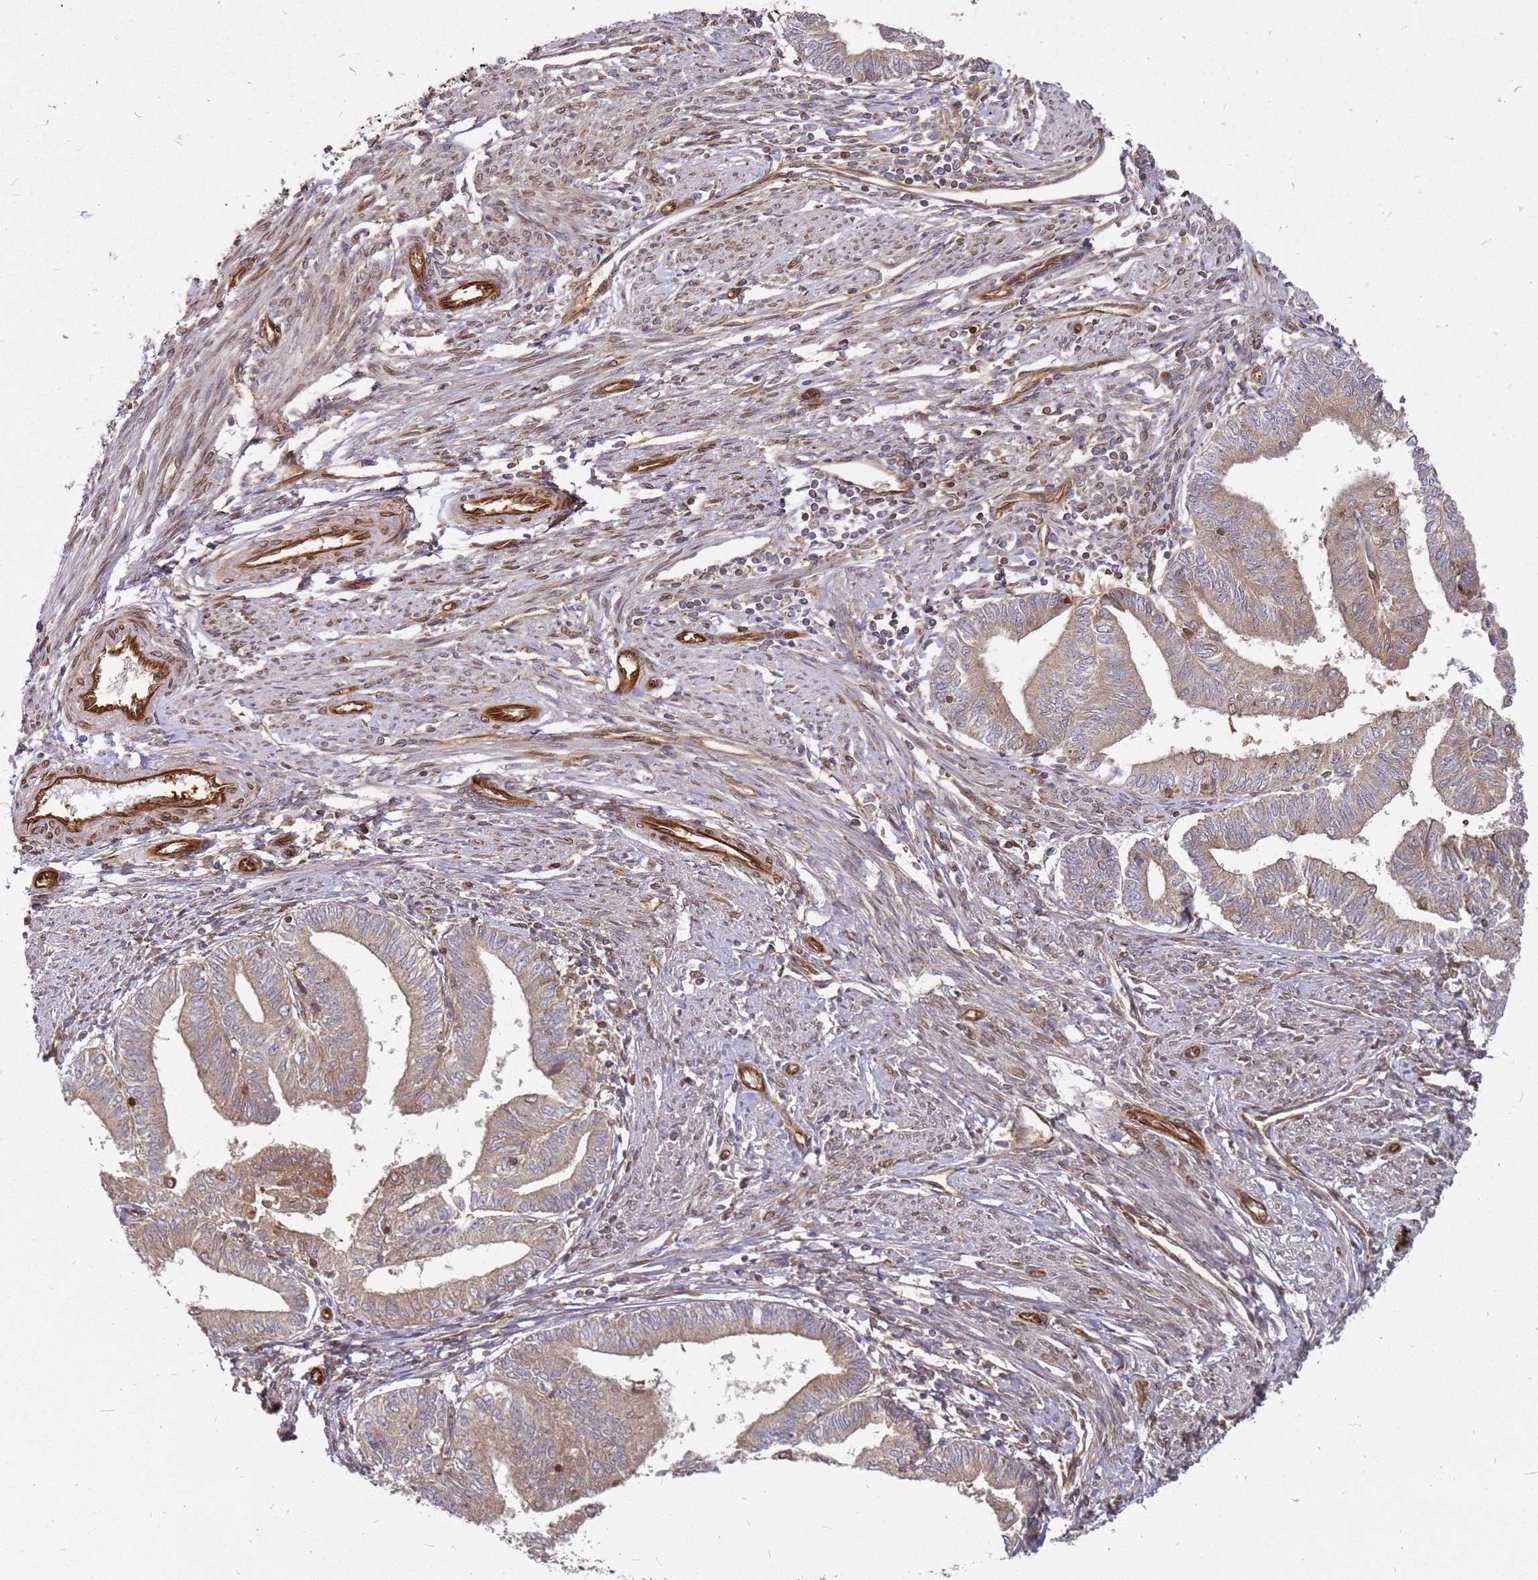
{"staining": {"intensity": "weak", "quantity": ">75%", "location": "cytoplasmic/membranous,nuclear"}, "tissue": "endometrial cancer", "cell_type": "Tumor cells", "image_type": "cancer", "snomed": [{"axis": "morphology", "description": "Adenocarcinoma, NOS"}, {"axis": "topography", "description": "Endometrium"}], "caption": "Brown immunohistochemical staining in endometrial cancer demonstrates weak cytoplasmic/membranous and nuclear expression in about >75% of tumor cells. Nuclei are stained in blue.", "gene": "NUDT14", "patient": {"sex": "female", "age": 66}}